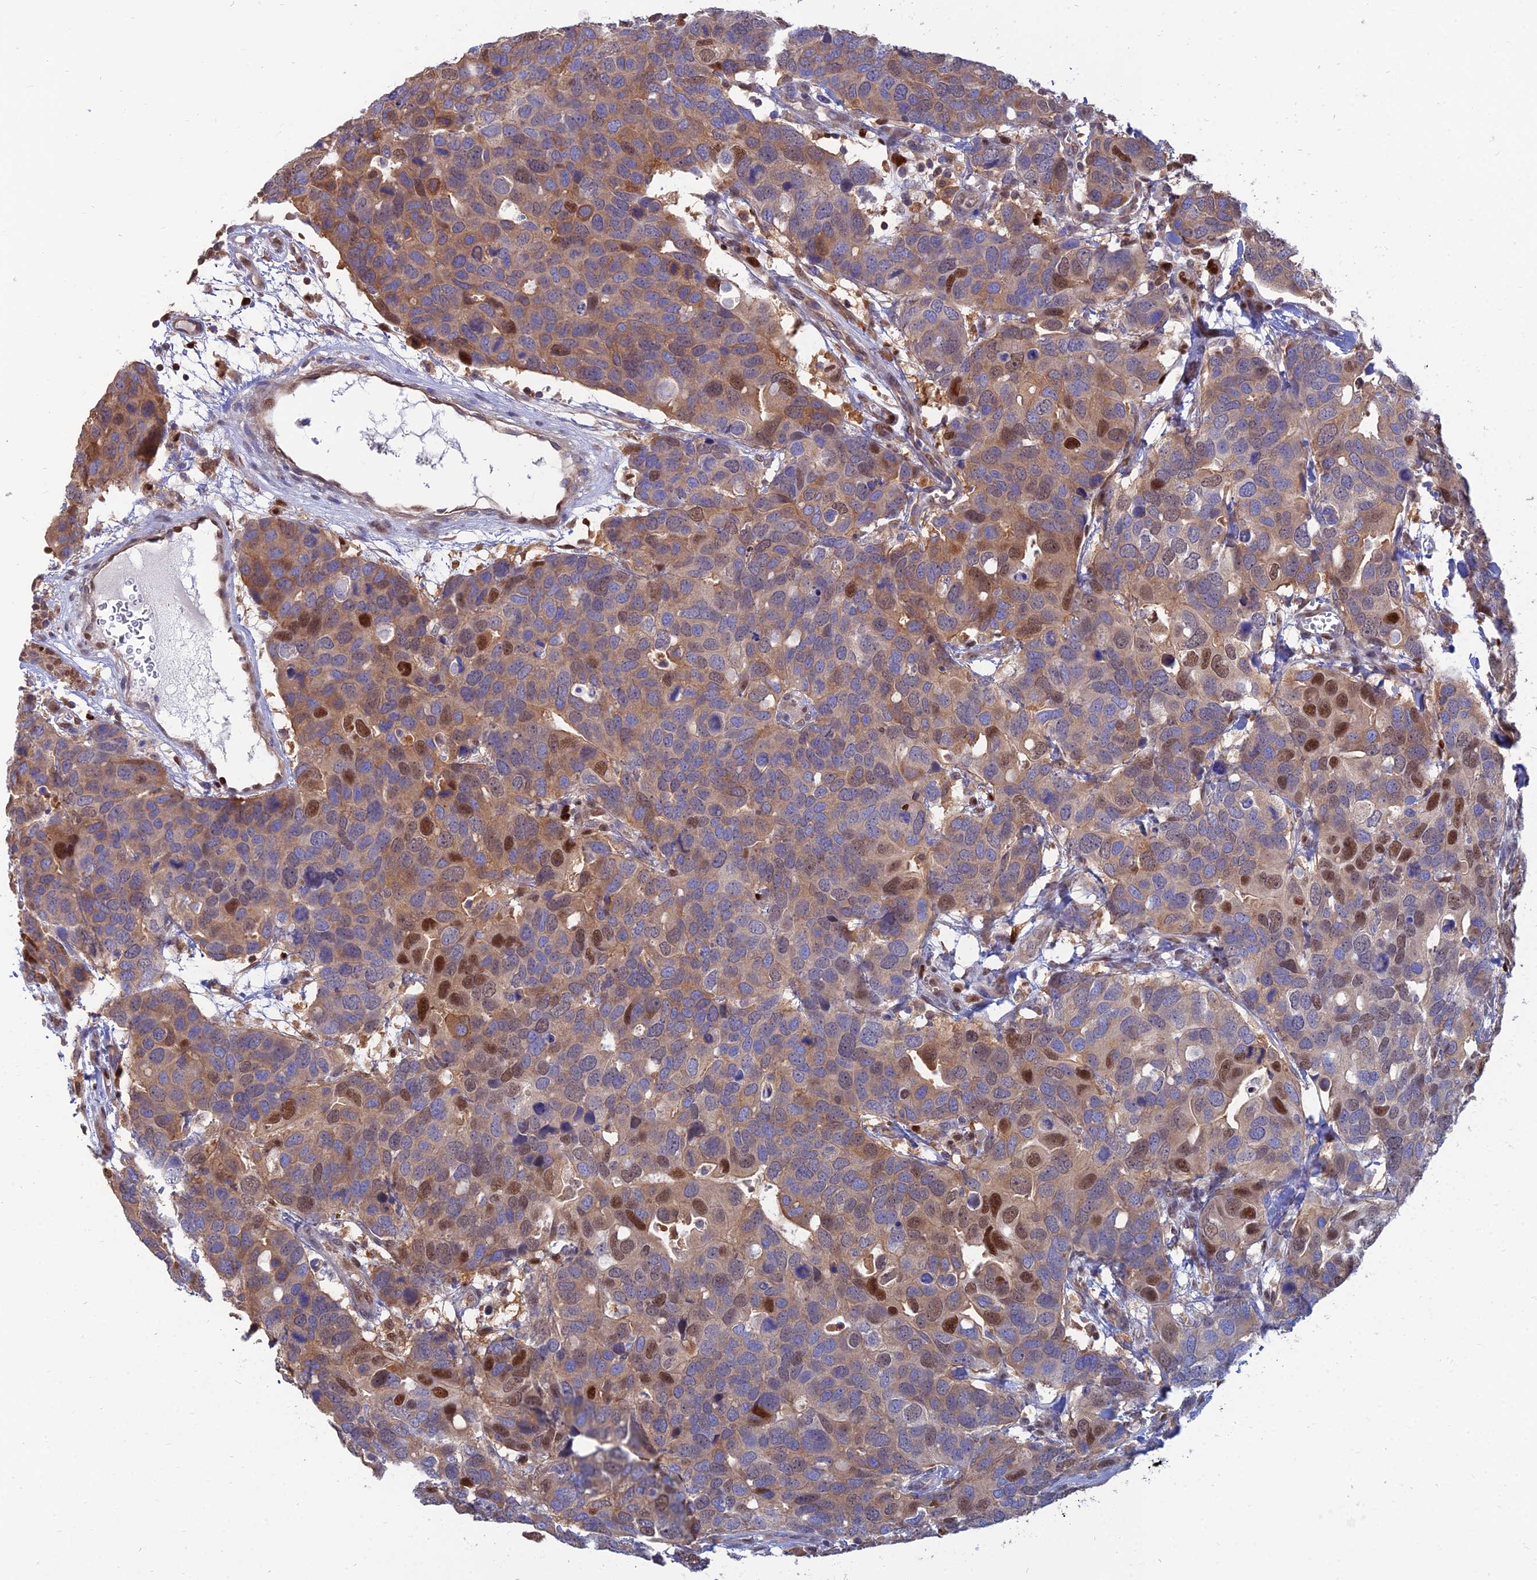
{"staining": {"intensity": "strong", "quantity": "<25%", "location": "cytoplasmic/membranous,nuclear"}, "tissue": "breast cancer", "cell_type": "Tumor cells", "image_type": "cancer", "snomed": [{"axis": "morphology", "description": "Duct carcinoma"}, {"axis": "topography", "description": "Breast"}], "caption": "The micrograph demonstrates a brown stain indicating the presence of a protein in the cytoplasmic/membranous and nuclear of tumor cells in breast cancer.", "gene": "DNPEP", "patient": {"sex": "female", "age": 83}}